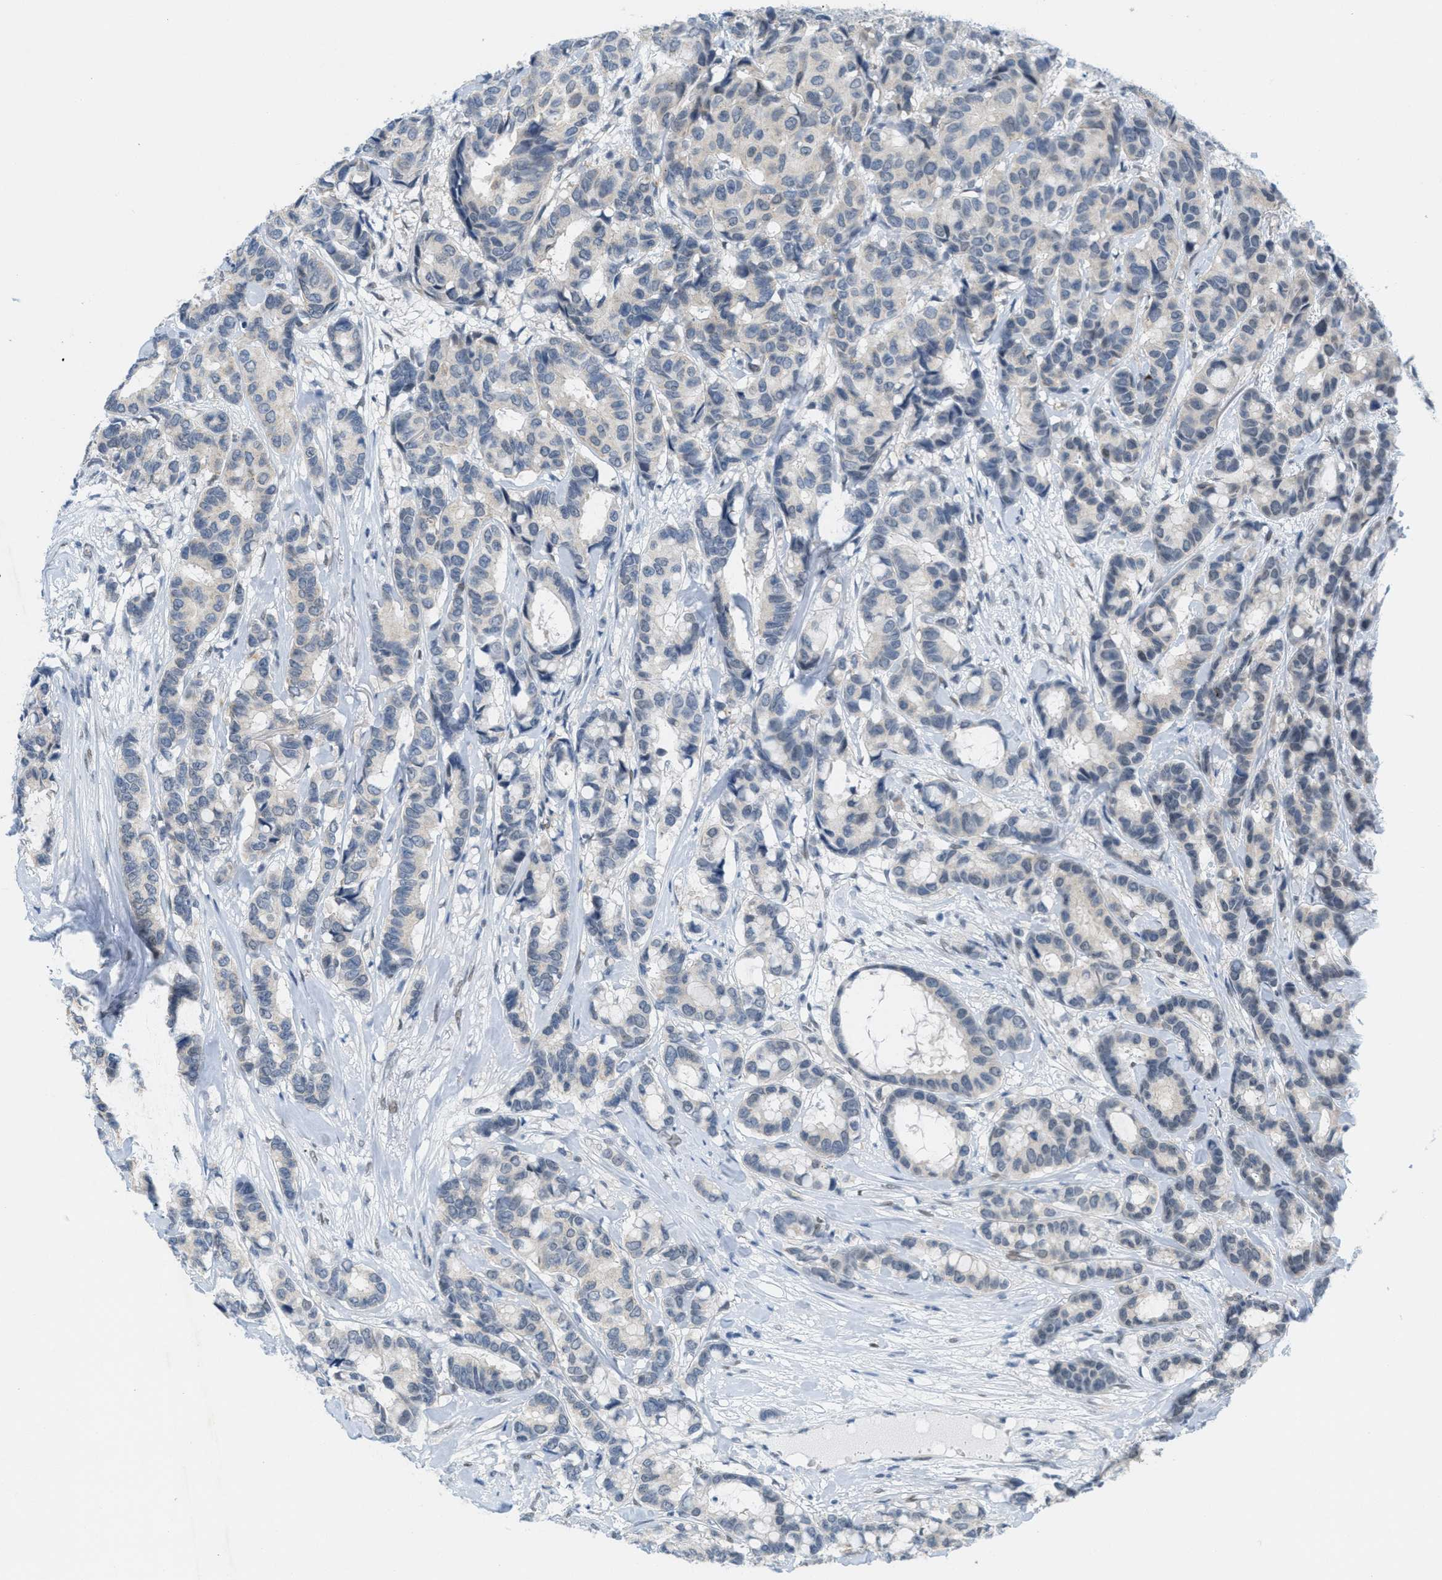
{"staining": {"intensity": "negative", "quantity": "none", "location": "none"}, "tissue": "breast cancer", "cell_type": "Tumor cells", "image_type": "cancer", "snomed": [{"axis": "morphology", "description": "Duct carcinoma"}, {"axis": "topography", "description": "Breast"}], "caption": "This is an immunohistochemistry (IHC) histopathology image of human breast cancer. There is no positivity in tumor cells.", "gene": "HS3ST2", "patient": {"sex": "female", "age": 87}}